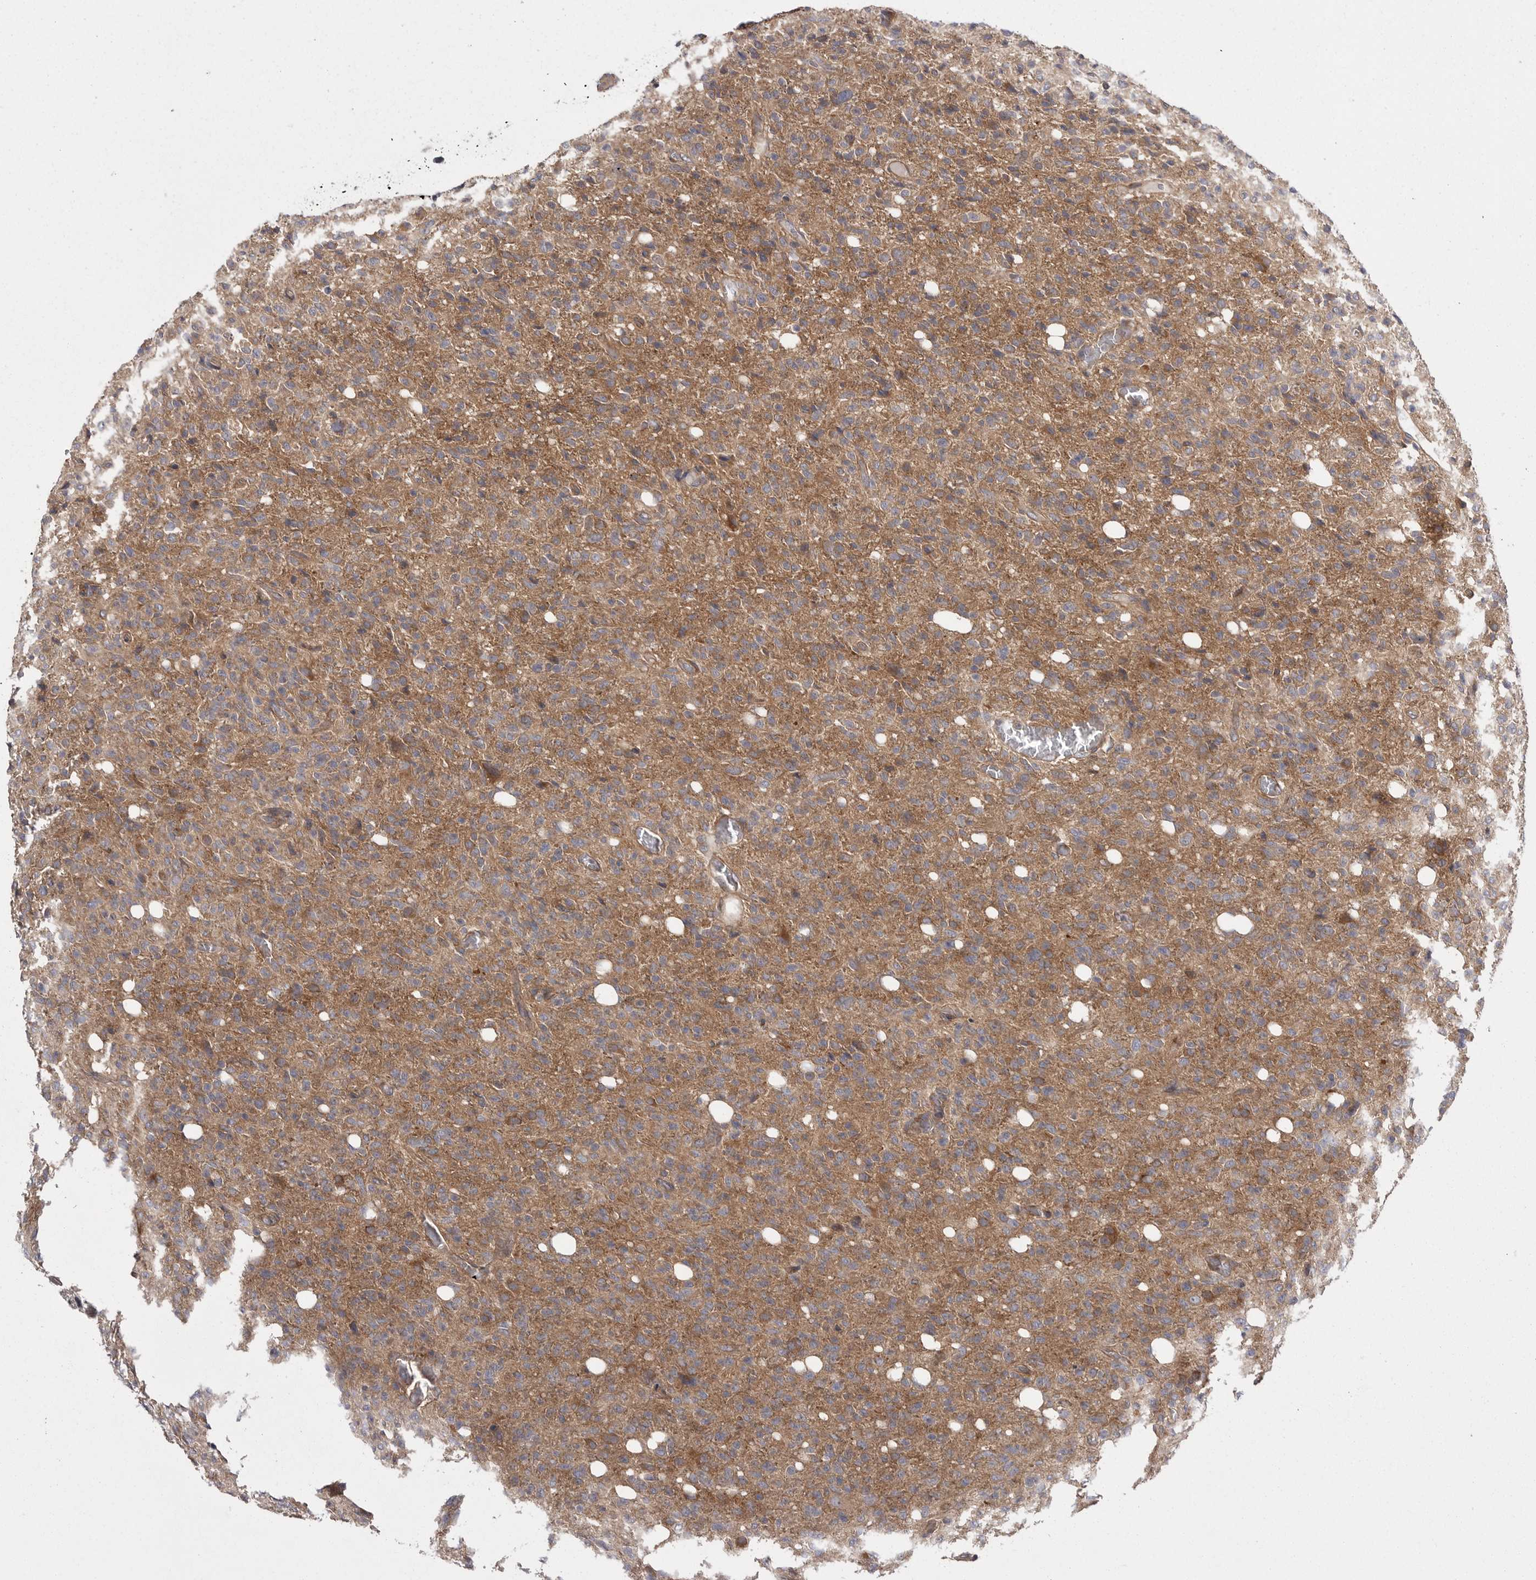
{"staining": {"intensity": "moderate", "quantity": "25%-75%", "location": "cytoplasmic/membranous"}, "tissue": "glioma", "cell_type": "Tumor cells", "image_type": "cancer", "snomed": [{"axis": "morphology", "description": "Glioma, malignant, High grade"}, {"axis": "topography", "description": "Brain"}], "caption": "A brown stain labels moderate cytoplasmic/membranous staining of a protein in human malignant glioma (high-grade) tumor cells.", "gene": "OSBPL9", "patient": {"sex": "female", "age": 57}}